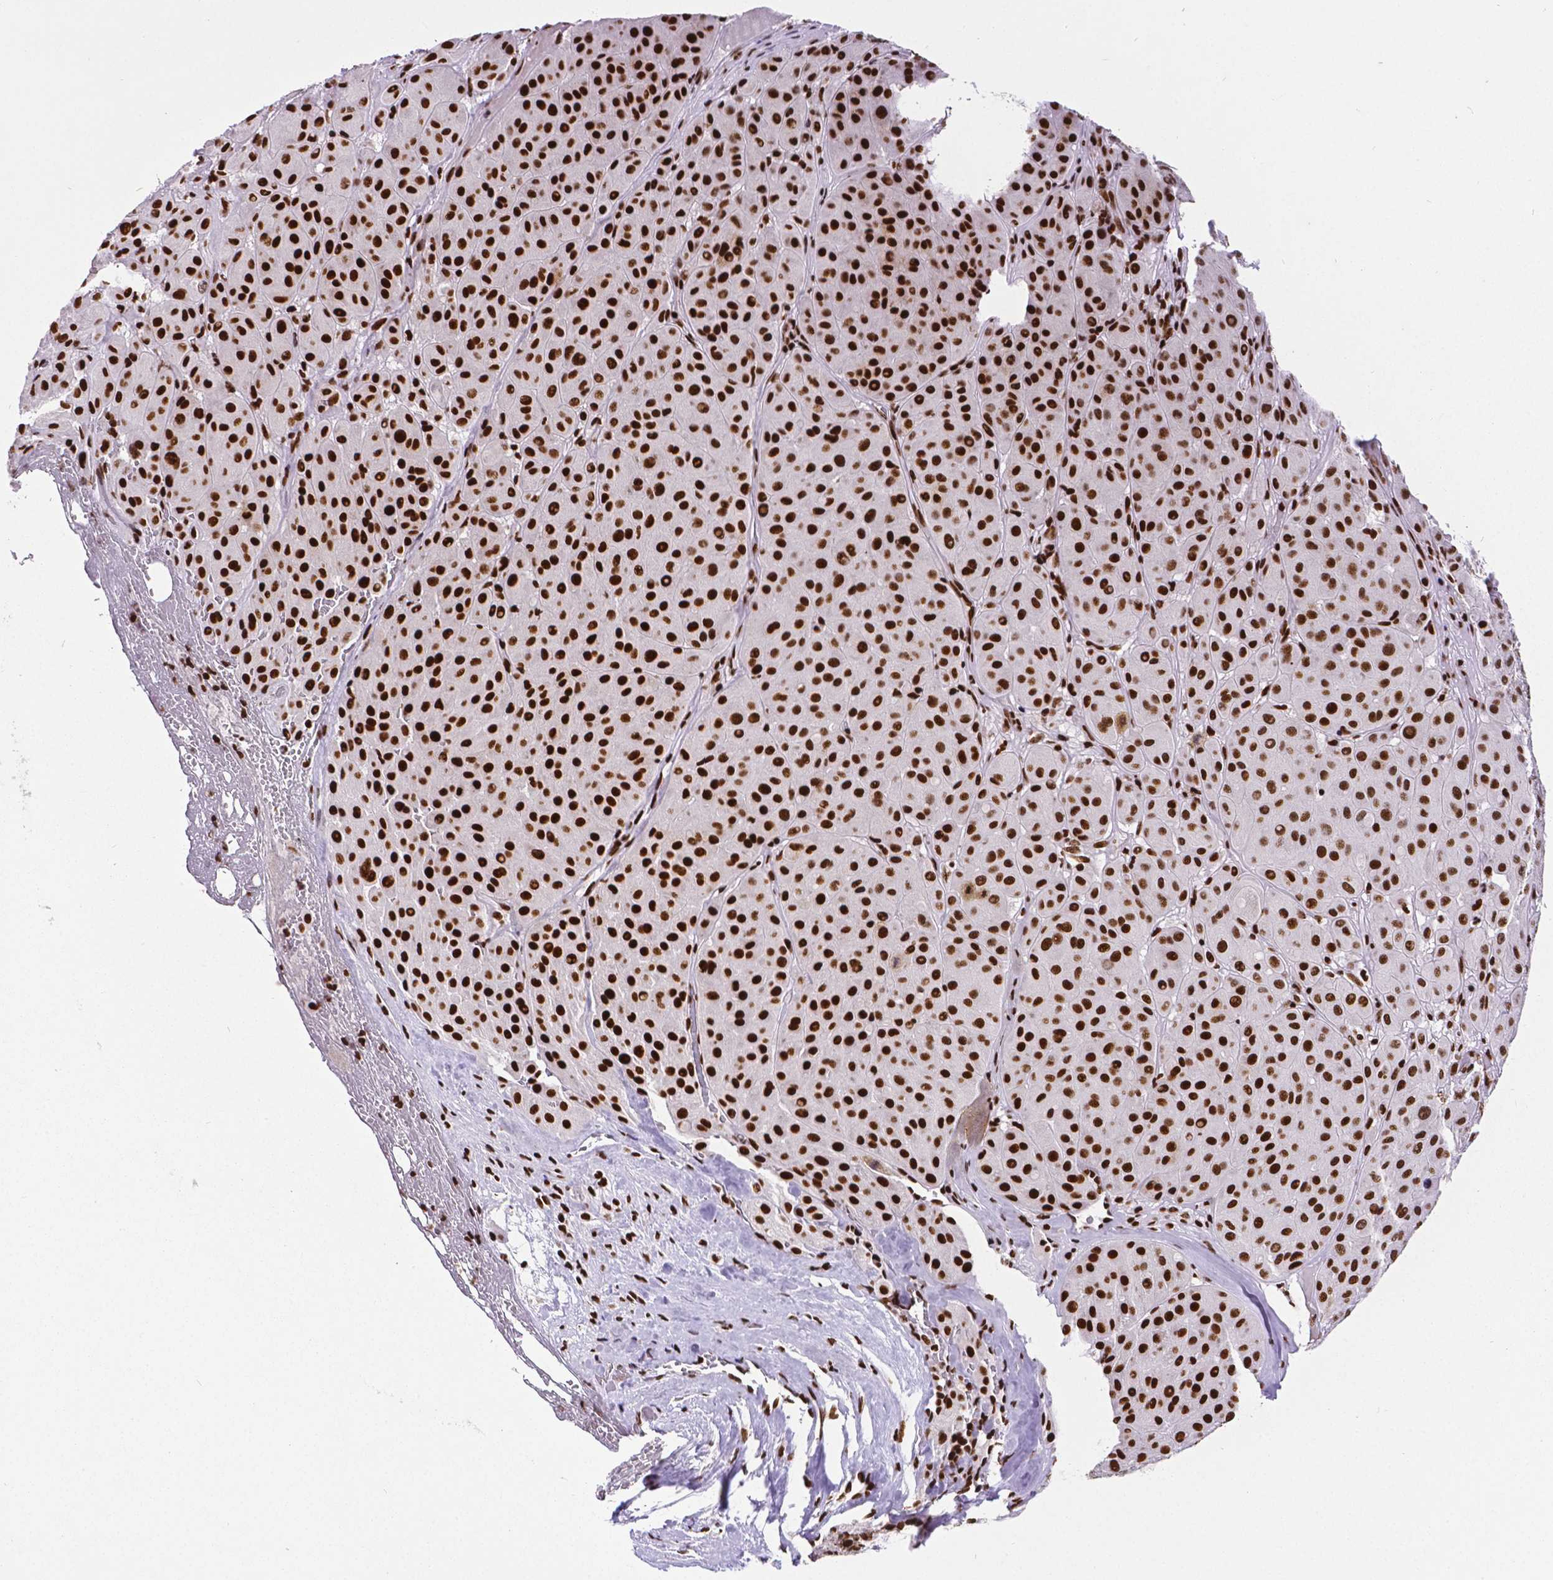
{"staining": {"intensity": "strong", "quantity": ">75%", "location": "nuclear"}, "tissue": "melanoma", "cell_type": "Tumor cells", "image_type": "cancer", "snomed": [{"axis": "morphology", "description": "Malignant melanoma, Metastatic site"}, {"axis": "topography", "description": "Smooth muscle"}], "caption": "Malignant melanoma (metastatic site) stained with a brown dye shows strong nuclear positive positivity in approximately >75% of tumor cells.", "gene": "CTCF", "patient": {"sex": "male", "age": 41}}